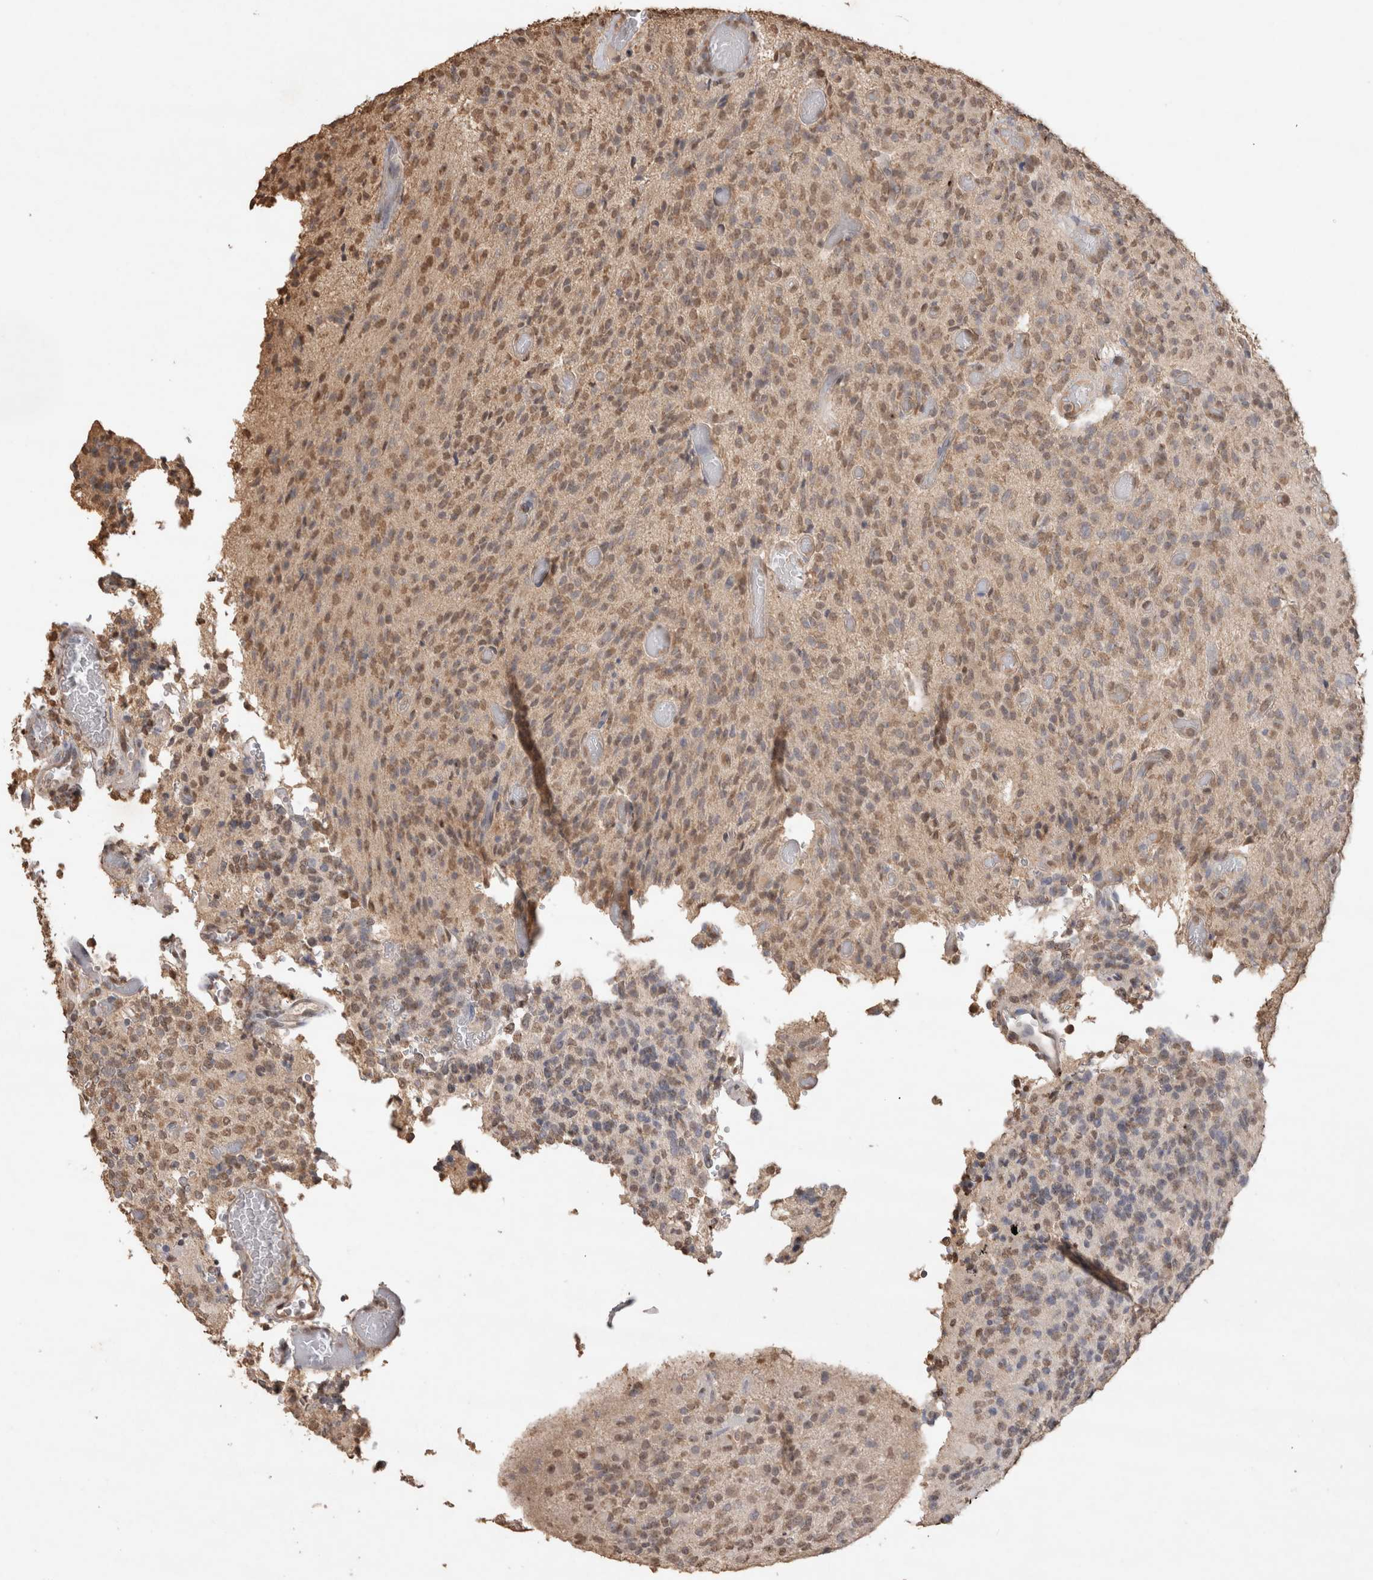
{"staining": {"intensity": "weak", "quantity": ">75%", "location": "nuclear"}, "tissue": "glioma", "cell_type": "Tumor cells", "image_type": "cancer", "snomed": [{"axis": "morphology", "description": "Glioma, malignant, High grade"}, {"axis": "topography", "description": "Brain"}], "caption": "Weak nuclear protein expression is identified in about >75% of tumor cells in malignant high-grade glioma.", "gene": "MLX", "patient": {"sex": "male", "age": 34}}